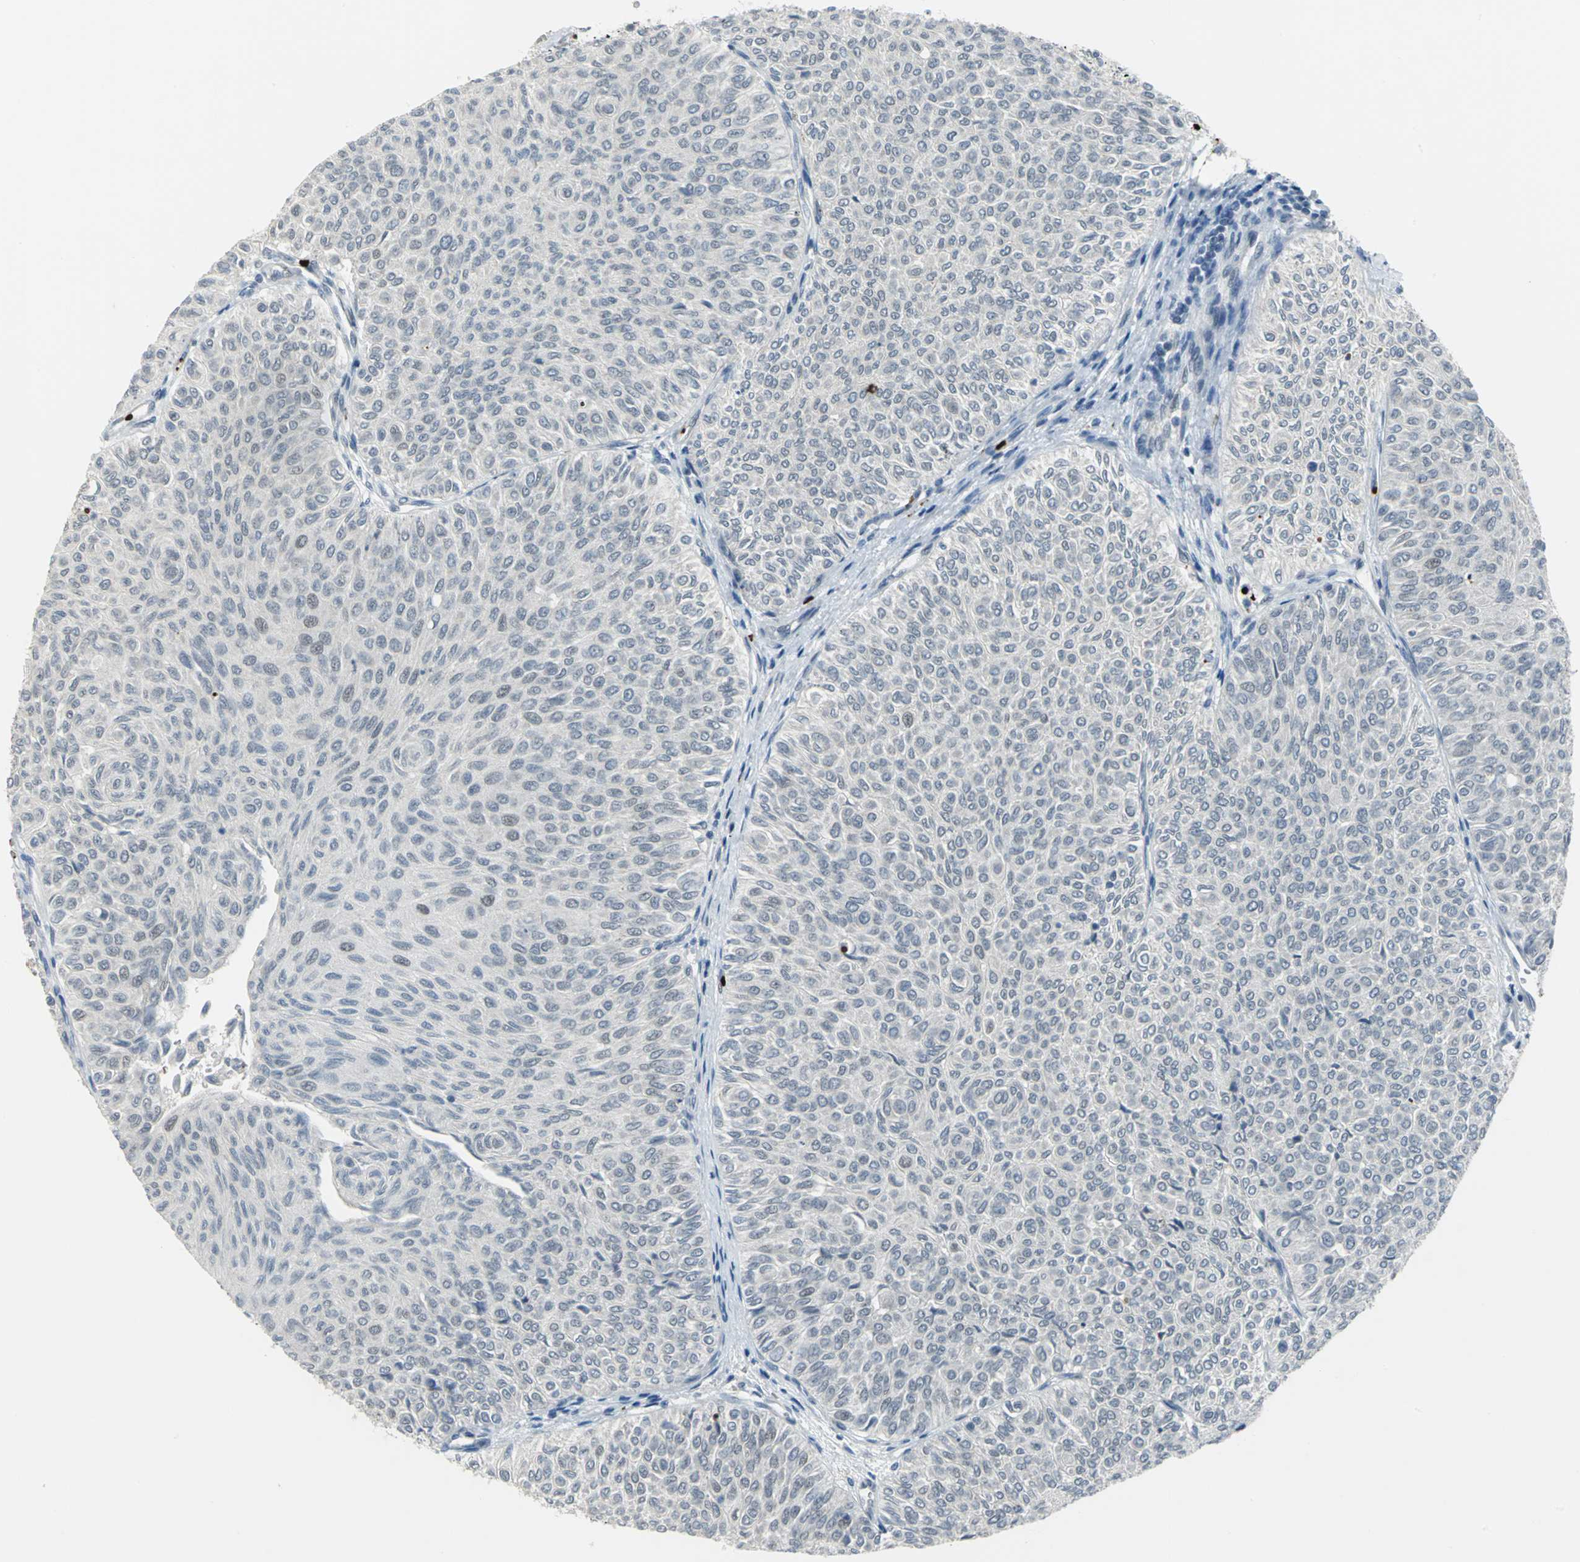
{"staining": {"intensity": "weak", "quantity": "25%-75%", "location": "nuclear"}, "tissue": "urothelial cancer", "cell_type": "Tumor cells", "image_type": "cancer", "snomed": [{"axis": "morphology", "description": "Urothelial carcinoma, Low grade"}, {"axis": "topography", "description": "Urinary bladder"}], "caption": "Immunohistochemical staining of low-grade urothelial carcinoma shows low levels of weak nuclear staining in about 25%-75% of tumor cells.", "gene": "GLI3", "patient": {"sex": "male", "age": 78}}